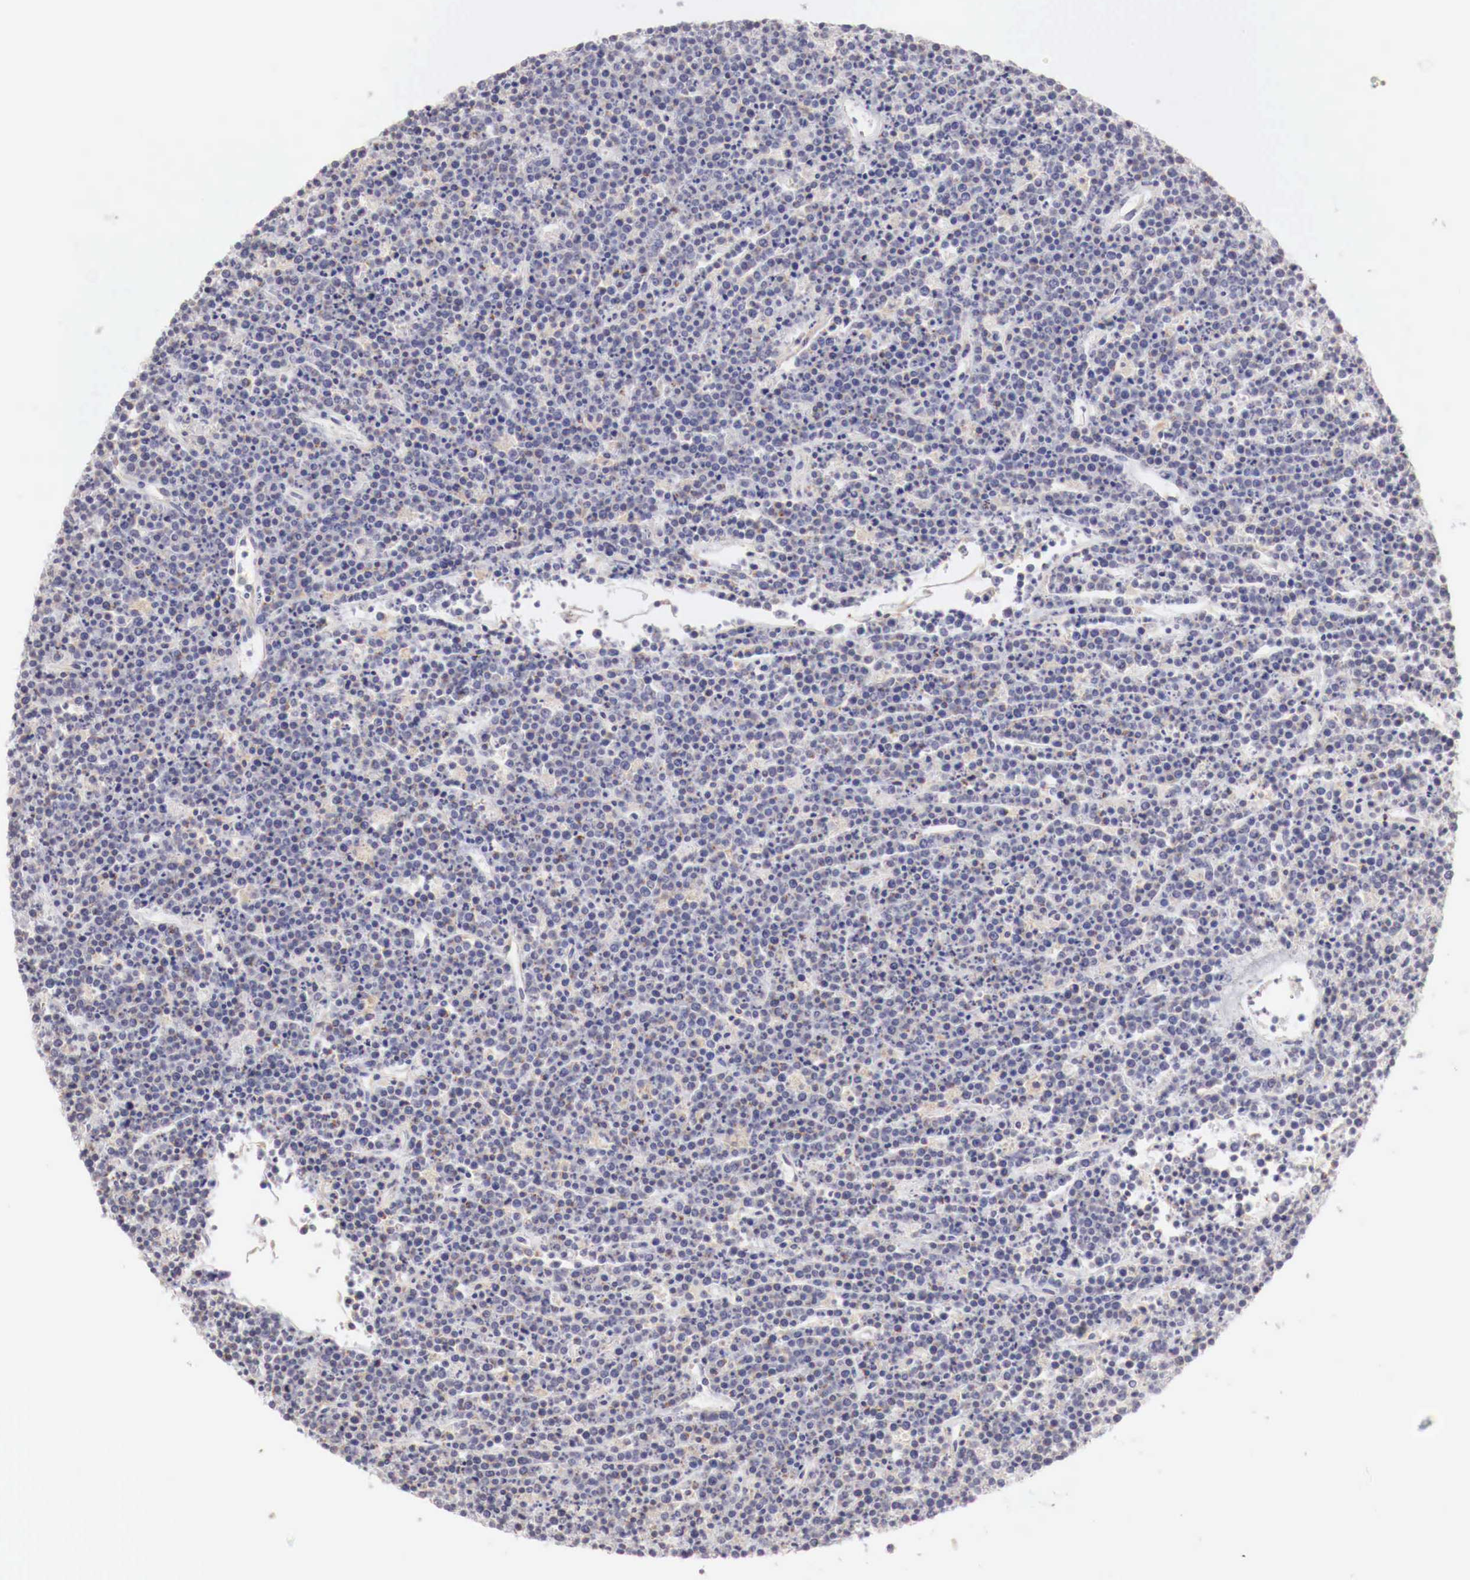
{"staining": {"intensity": "negative", "quantity": "none", "location": "none"}, "tissue": "lymphoma", "cell_type": "Tumor cells", "image_type": "cancer", "snomed": [{"axis": "morphology", "description": "Malignant lymphoma, non-Hodgkin's type, High grade"}, {"axis": "topography", "description": "Ovary"}], "caption": "This is an immunohistochemistry histopathology image of human lymphoma. There is no positivity in tumor cells.", "gene": "NSDHL", "patient": {"sex": "female", "age": 56}}